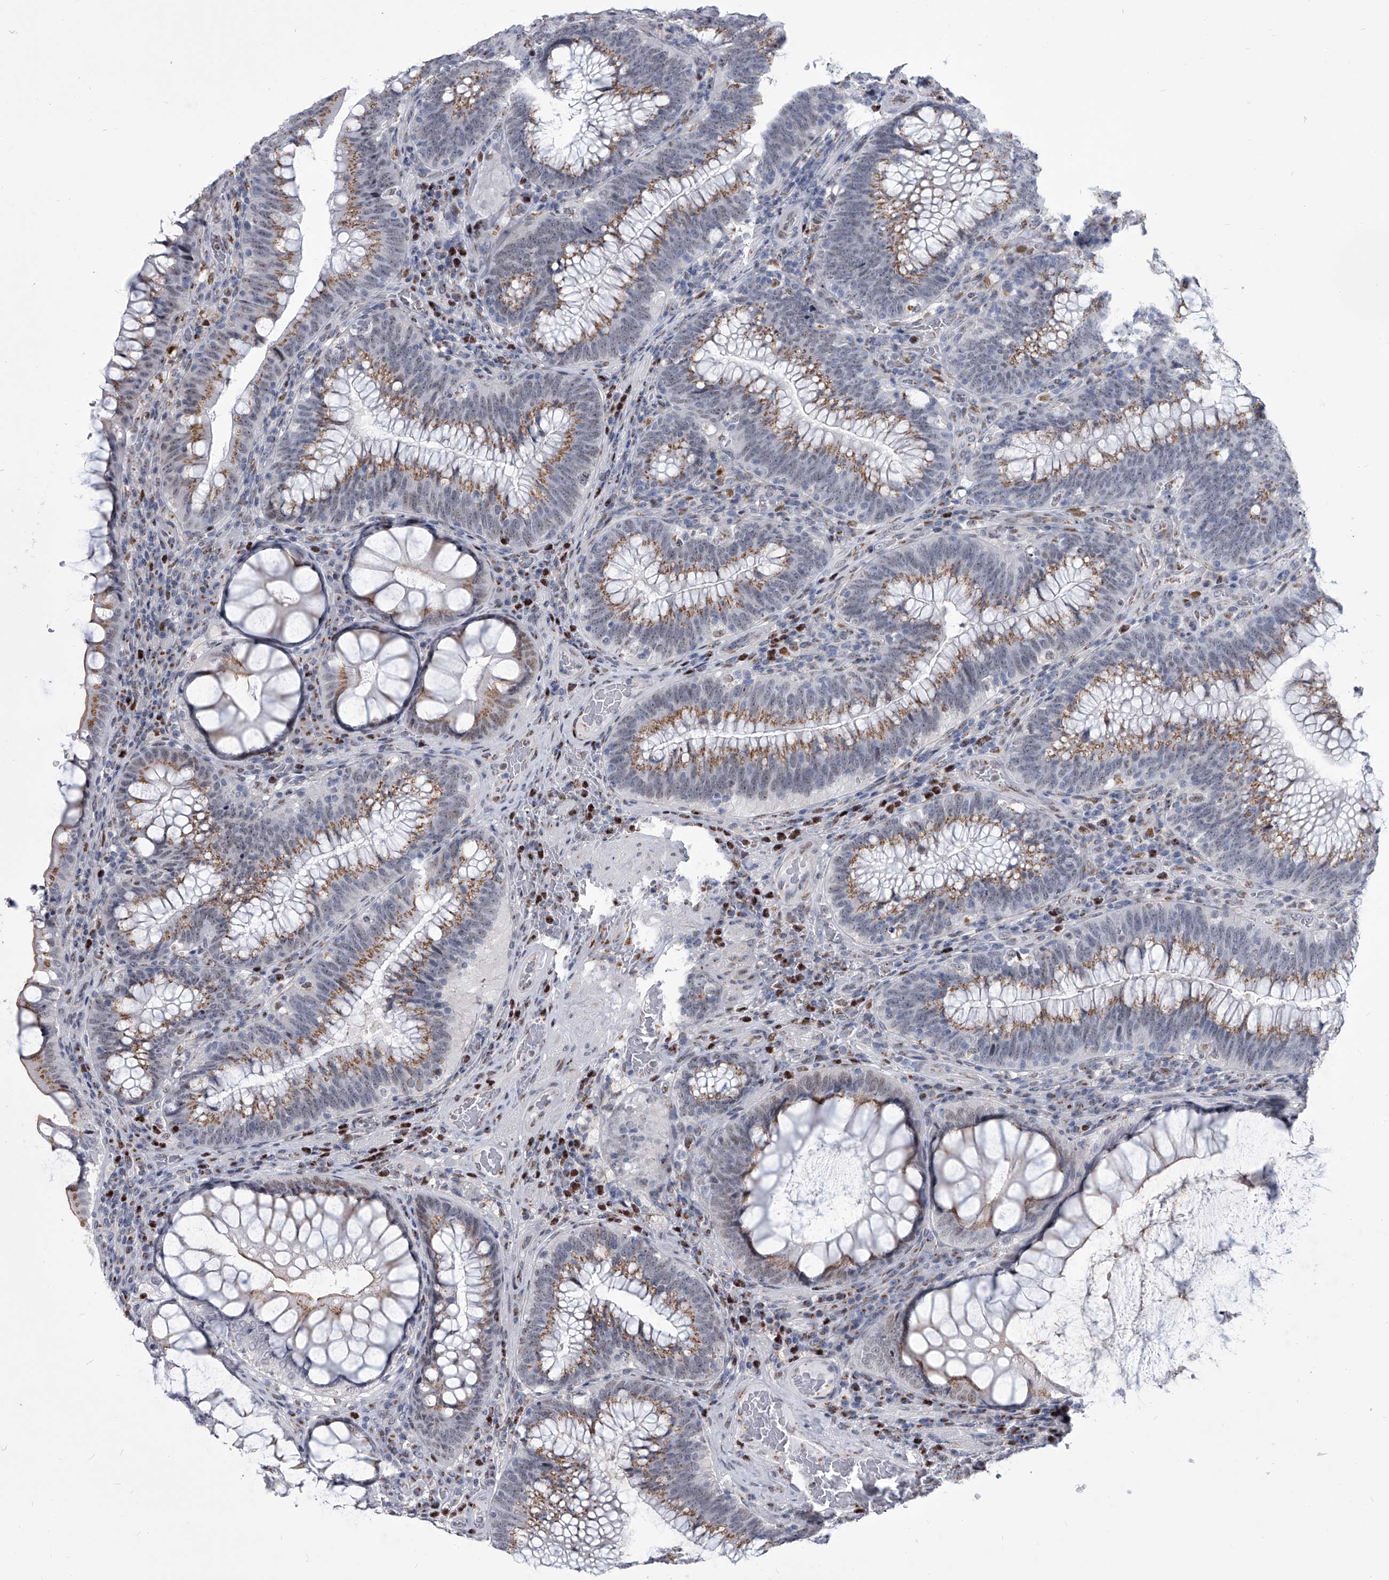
{"staining": {"intensity": "moderate", "quantity": ">75%", "location": "cytoplasmic/membranous"}, "tissue": "colorectal cancer", "cell_type": "Tumor cells", "image_type": "cancer", "snomed": [{"axis": "morphology", "description": "Normal tissue, NOS"}, {"axis": "topography", "description": "Colon"}], "caption": "Human colorectal cancer stained with a protein marker displays moderate staining in tumor cells.", "gene": "EVA1C", "patient": {"sex": "female", "age": 82}}